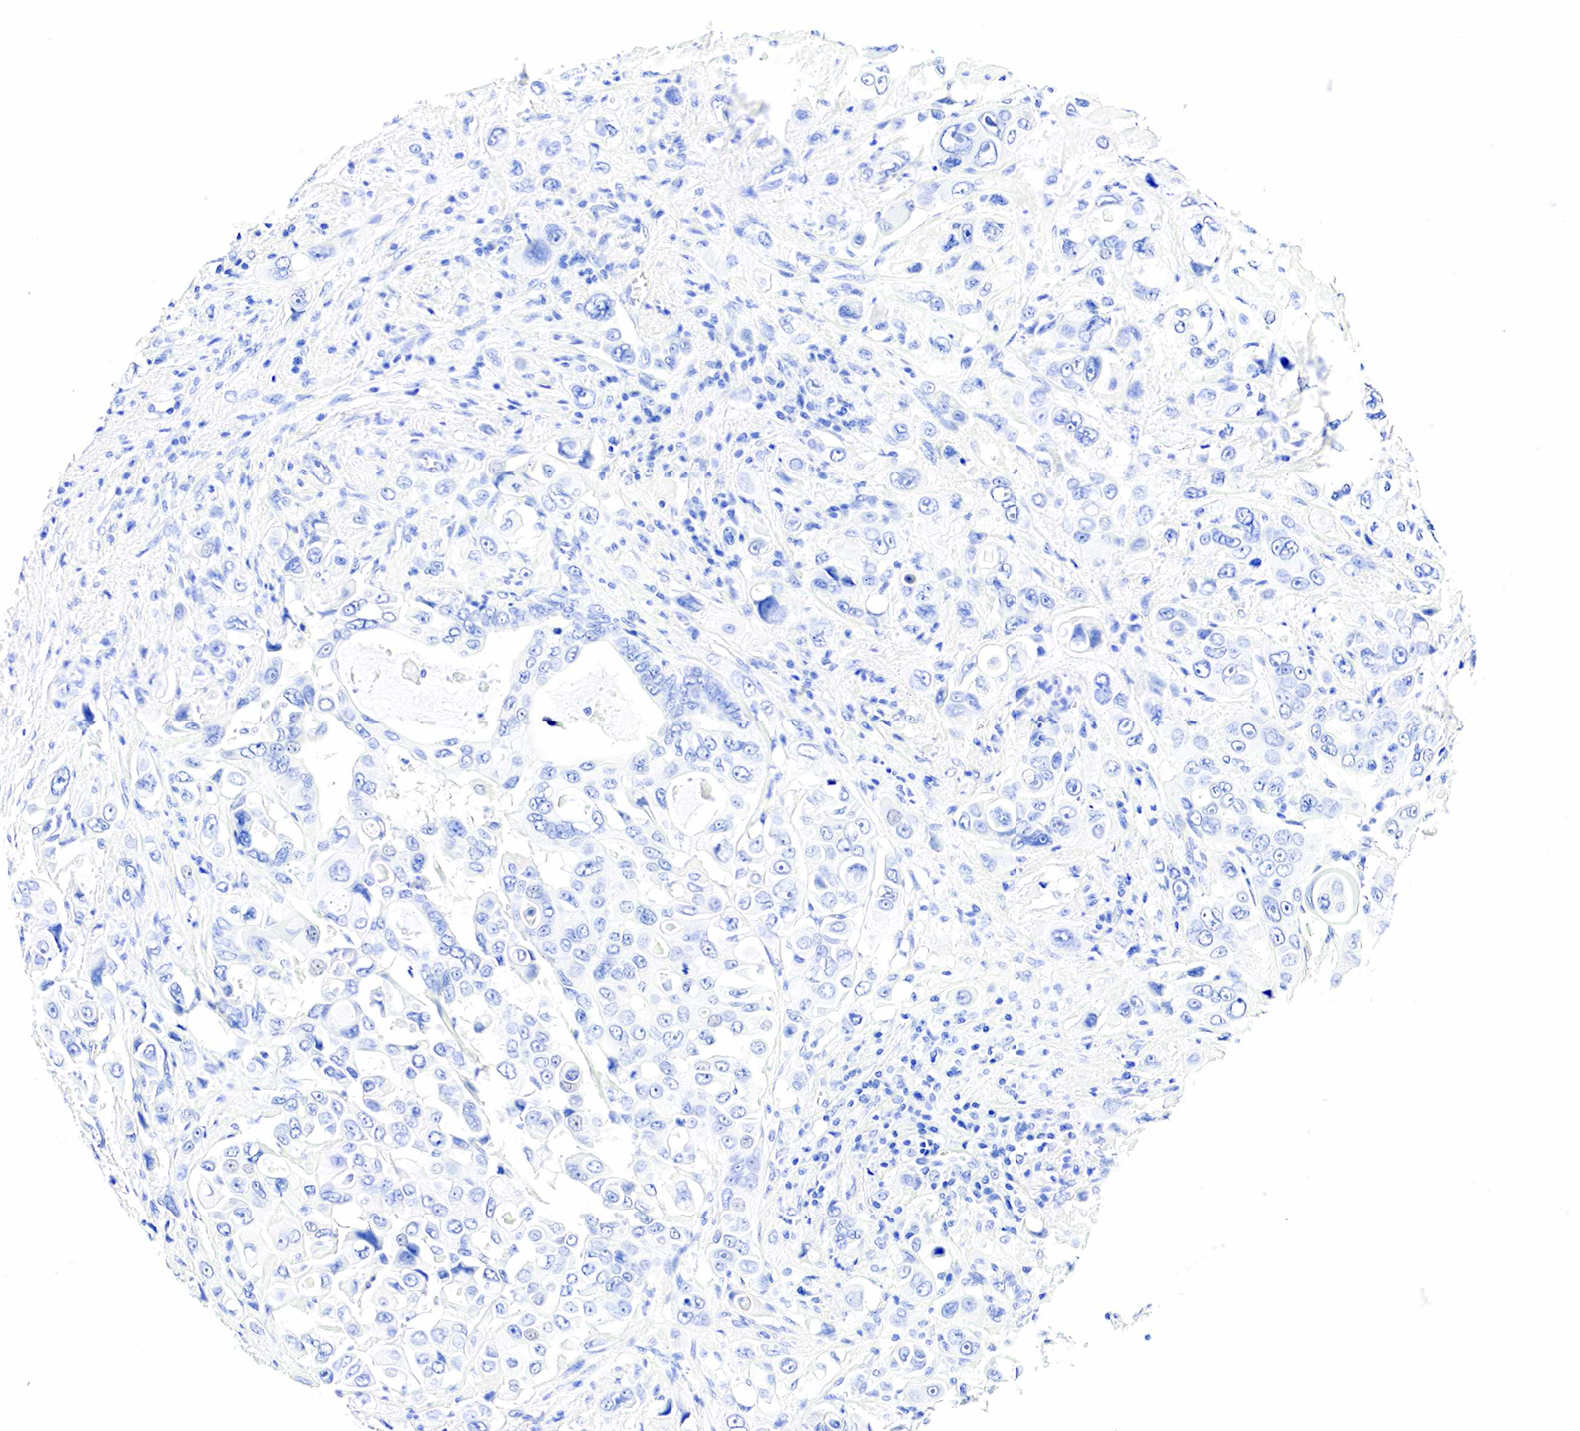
{"staining": {"intensity": "negative", "quantity": "none", "location": "none"}, "tissue": "liver cancer", "cell_type": "Tumor cells", "image_type": "cancer", "snomed": [{"axis": "morphology", "description": "Cholangiocarcinoma"}, {"axis": "topography", "description": "Liver"}], "caption": "Immunohistochemistry (IHC) histopathology image of cholangiocarcinoma (liver) stained for a protein (brown), which displays no expression in tumor cells.", "gene": "CHGA", "patient": {"sex": "female", "age": 79}}